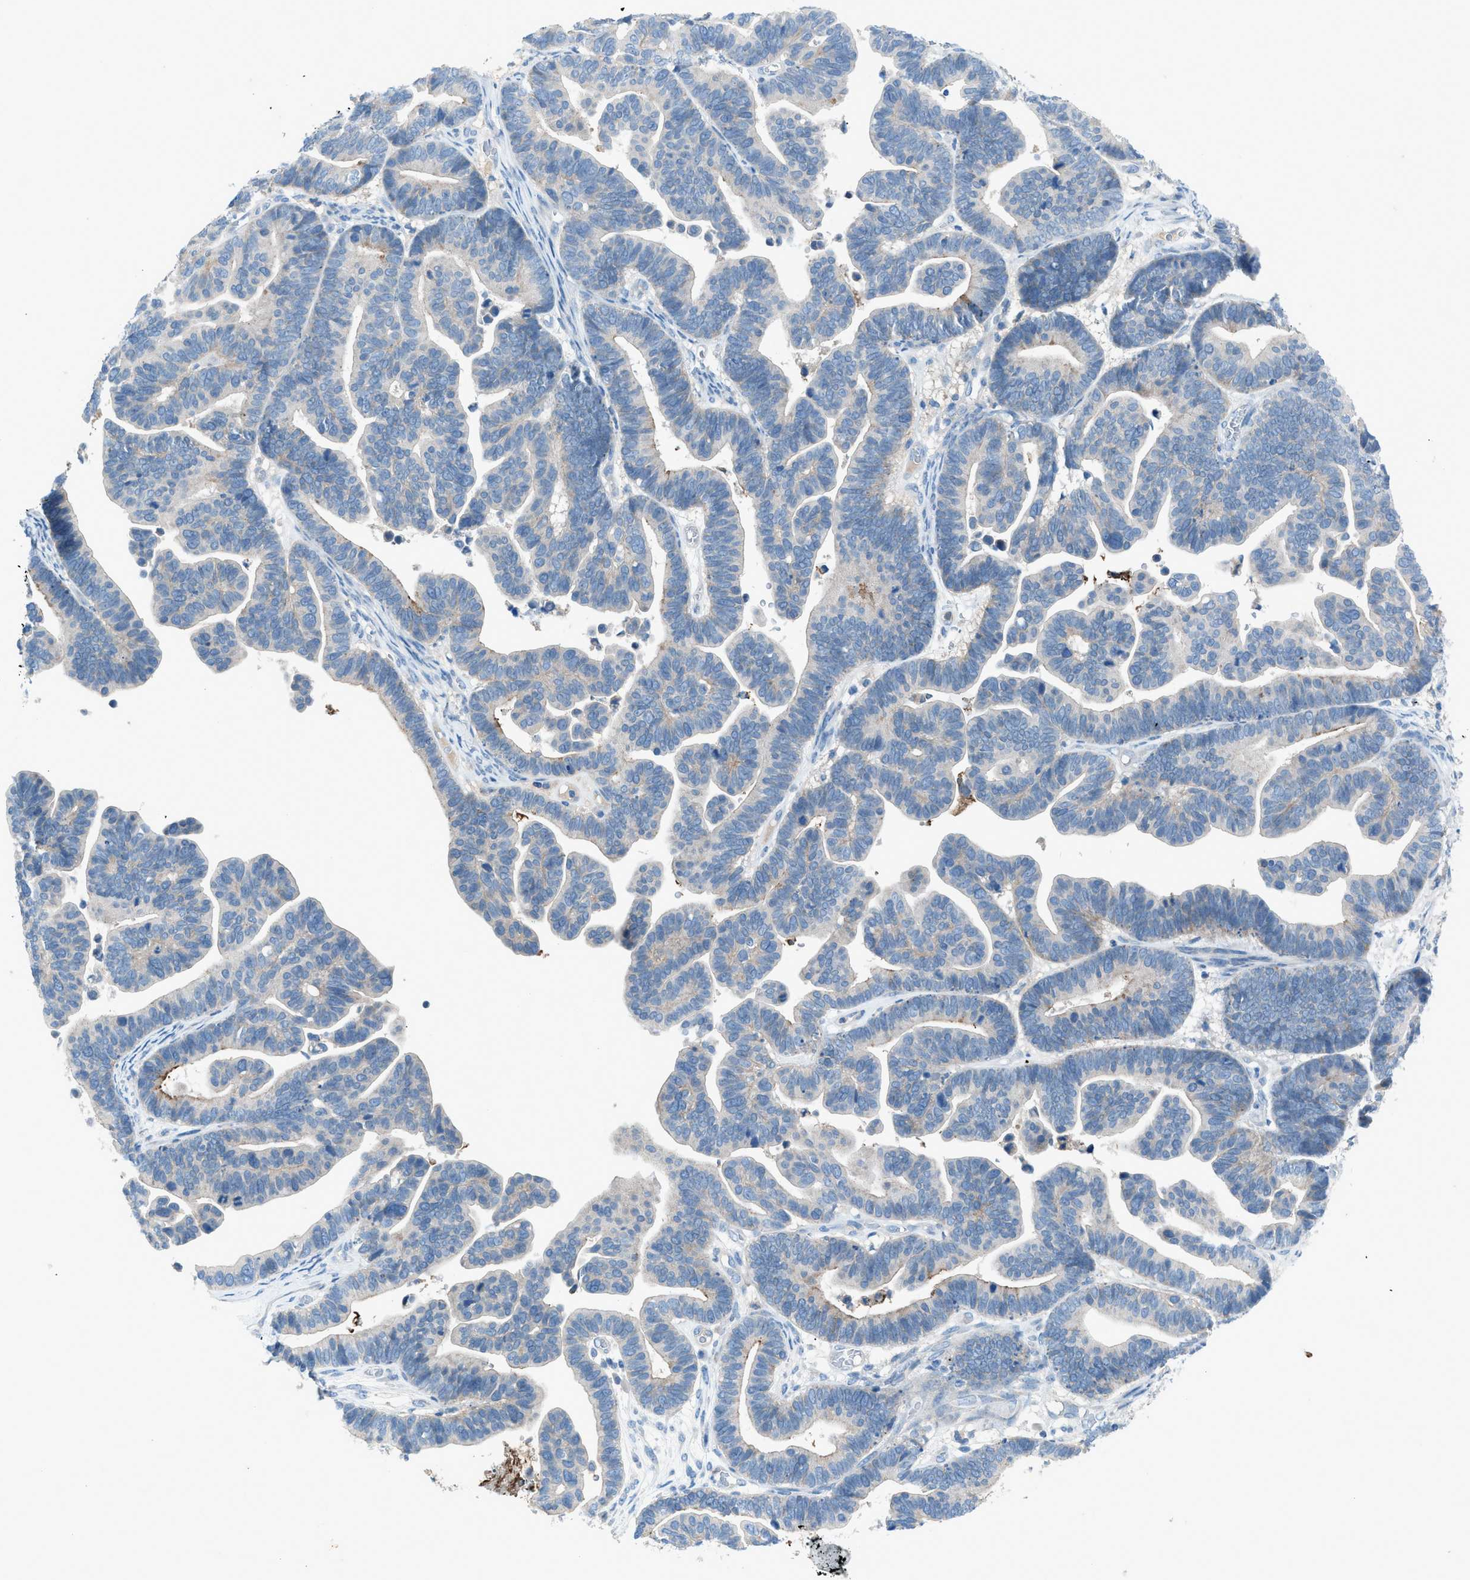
{"staining": {"intensity": "moderate", "quantity": "<25%", "location": "cytoplasmic/membranous"}, "tissue": "ovarian cancer", "cell_type": "Tumor cells", "image_type": "cancer", "snomed": [{"axis": "morphology", "description": "Cystadenocarcinoma, serous, NOS"}, {"axis": "topography", "description": "Ovary"}], "caption": "Protein staining of ovarian cancer tissue displays moderate cytoplasmic/membranous staining in approximately <25% of tumor cells.", "gene": "C5AR2", "patient": {"sex": "female", "age": 56}}